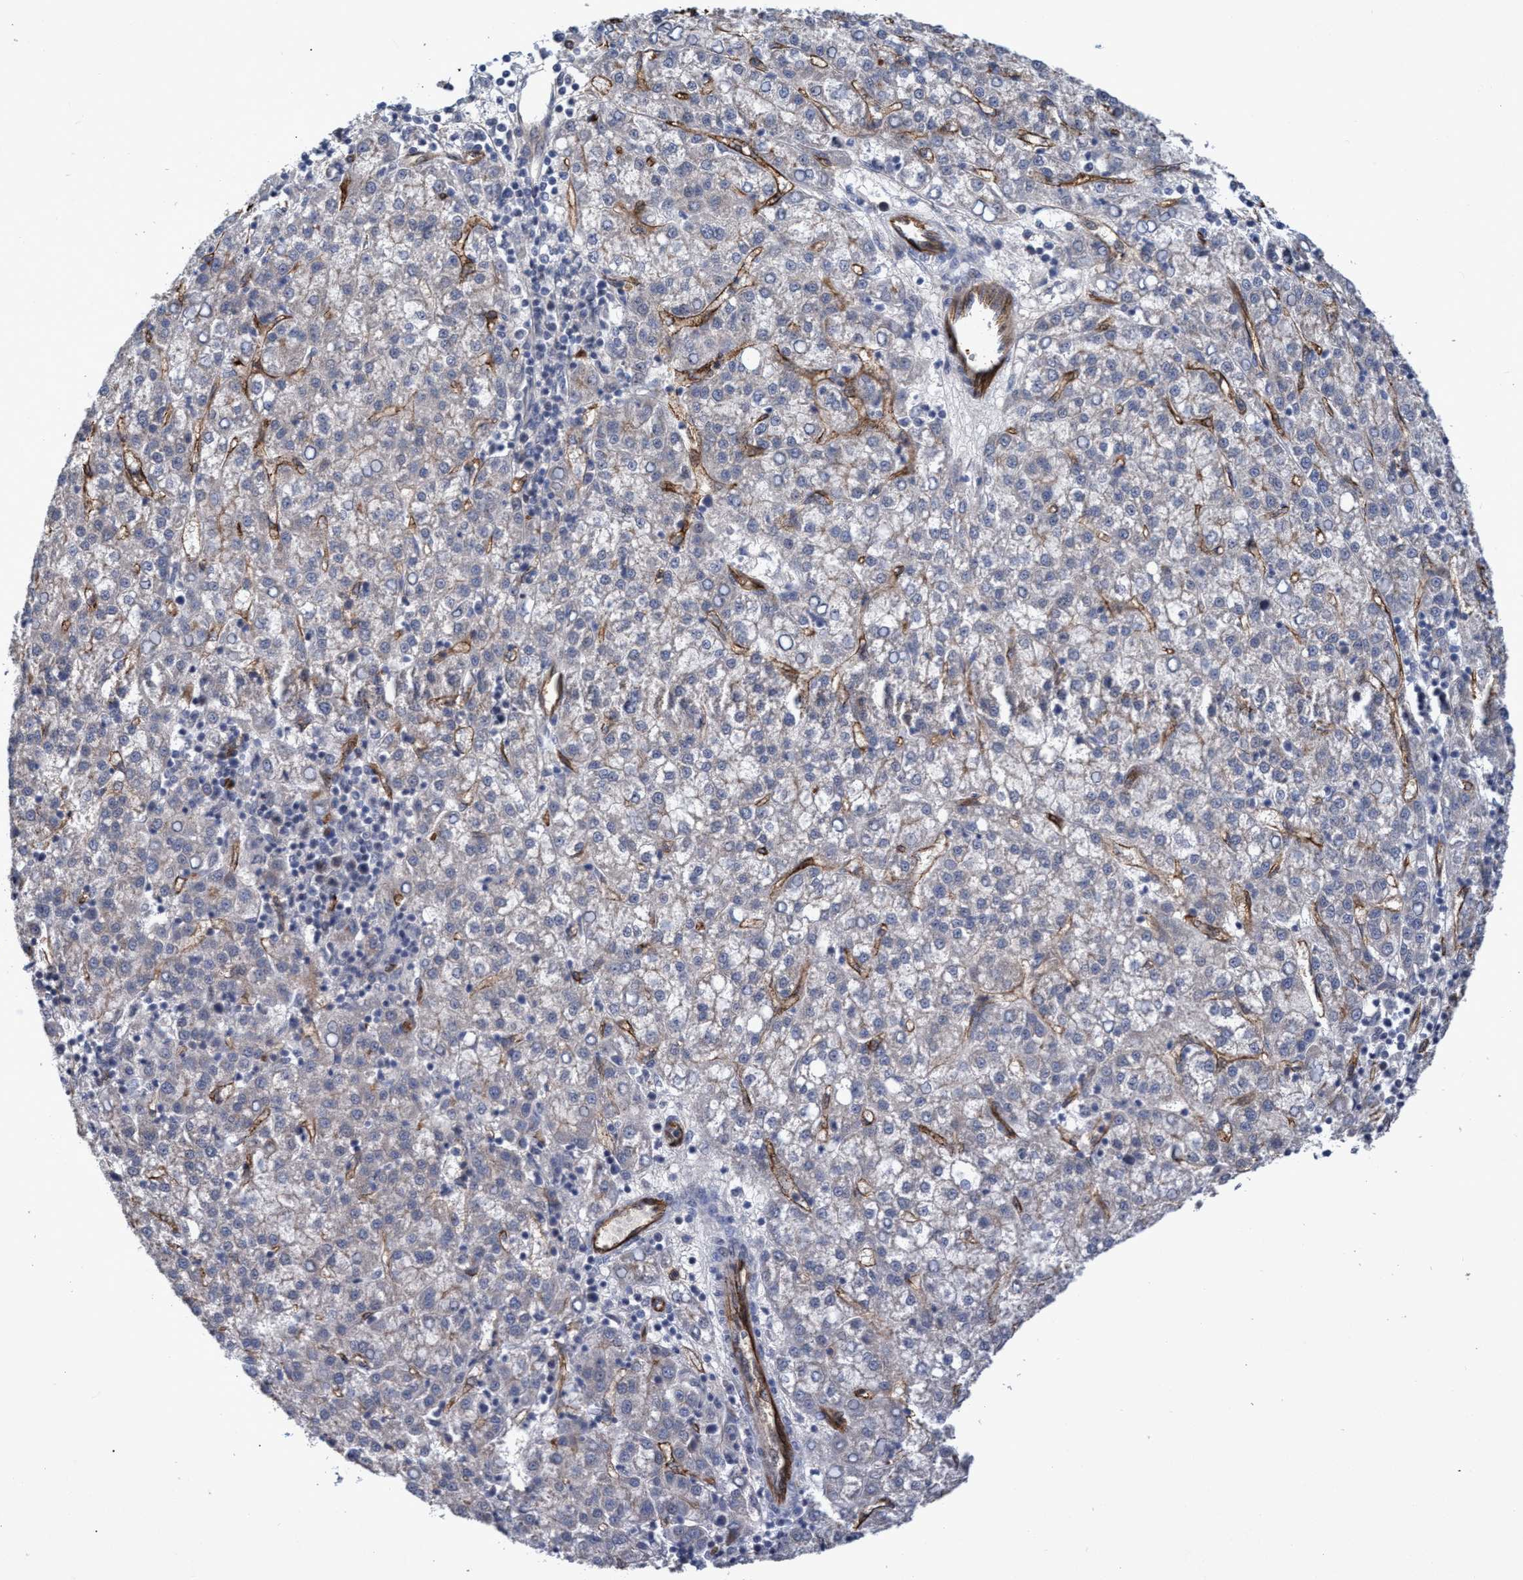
{"staining": {"intensity": "negative", "quantity": "none", "location": "none"}, "tissue": "liver cancer", "cell_type": "Tumor cells", "image_type": "cancer", "snomed": [{"axis": "morphology", "description": "Carcinoma, Hepatocellular, NOS"}, {"axis": "topography", "description": "Liver"}], "caption": "Immunohistochemistry image of neoplastic tissue: liver hepatocellular carcinoma stained with DAB demonstrates no significant protein positivity in tumor cells.", "gene": "ZNF750", "patient": {"sex": "female", "age": 58}}